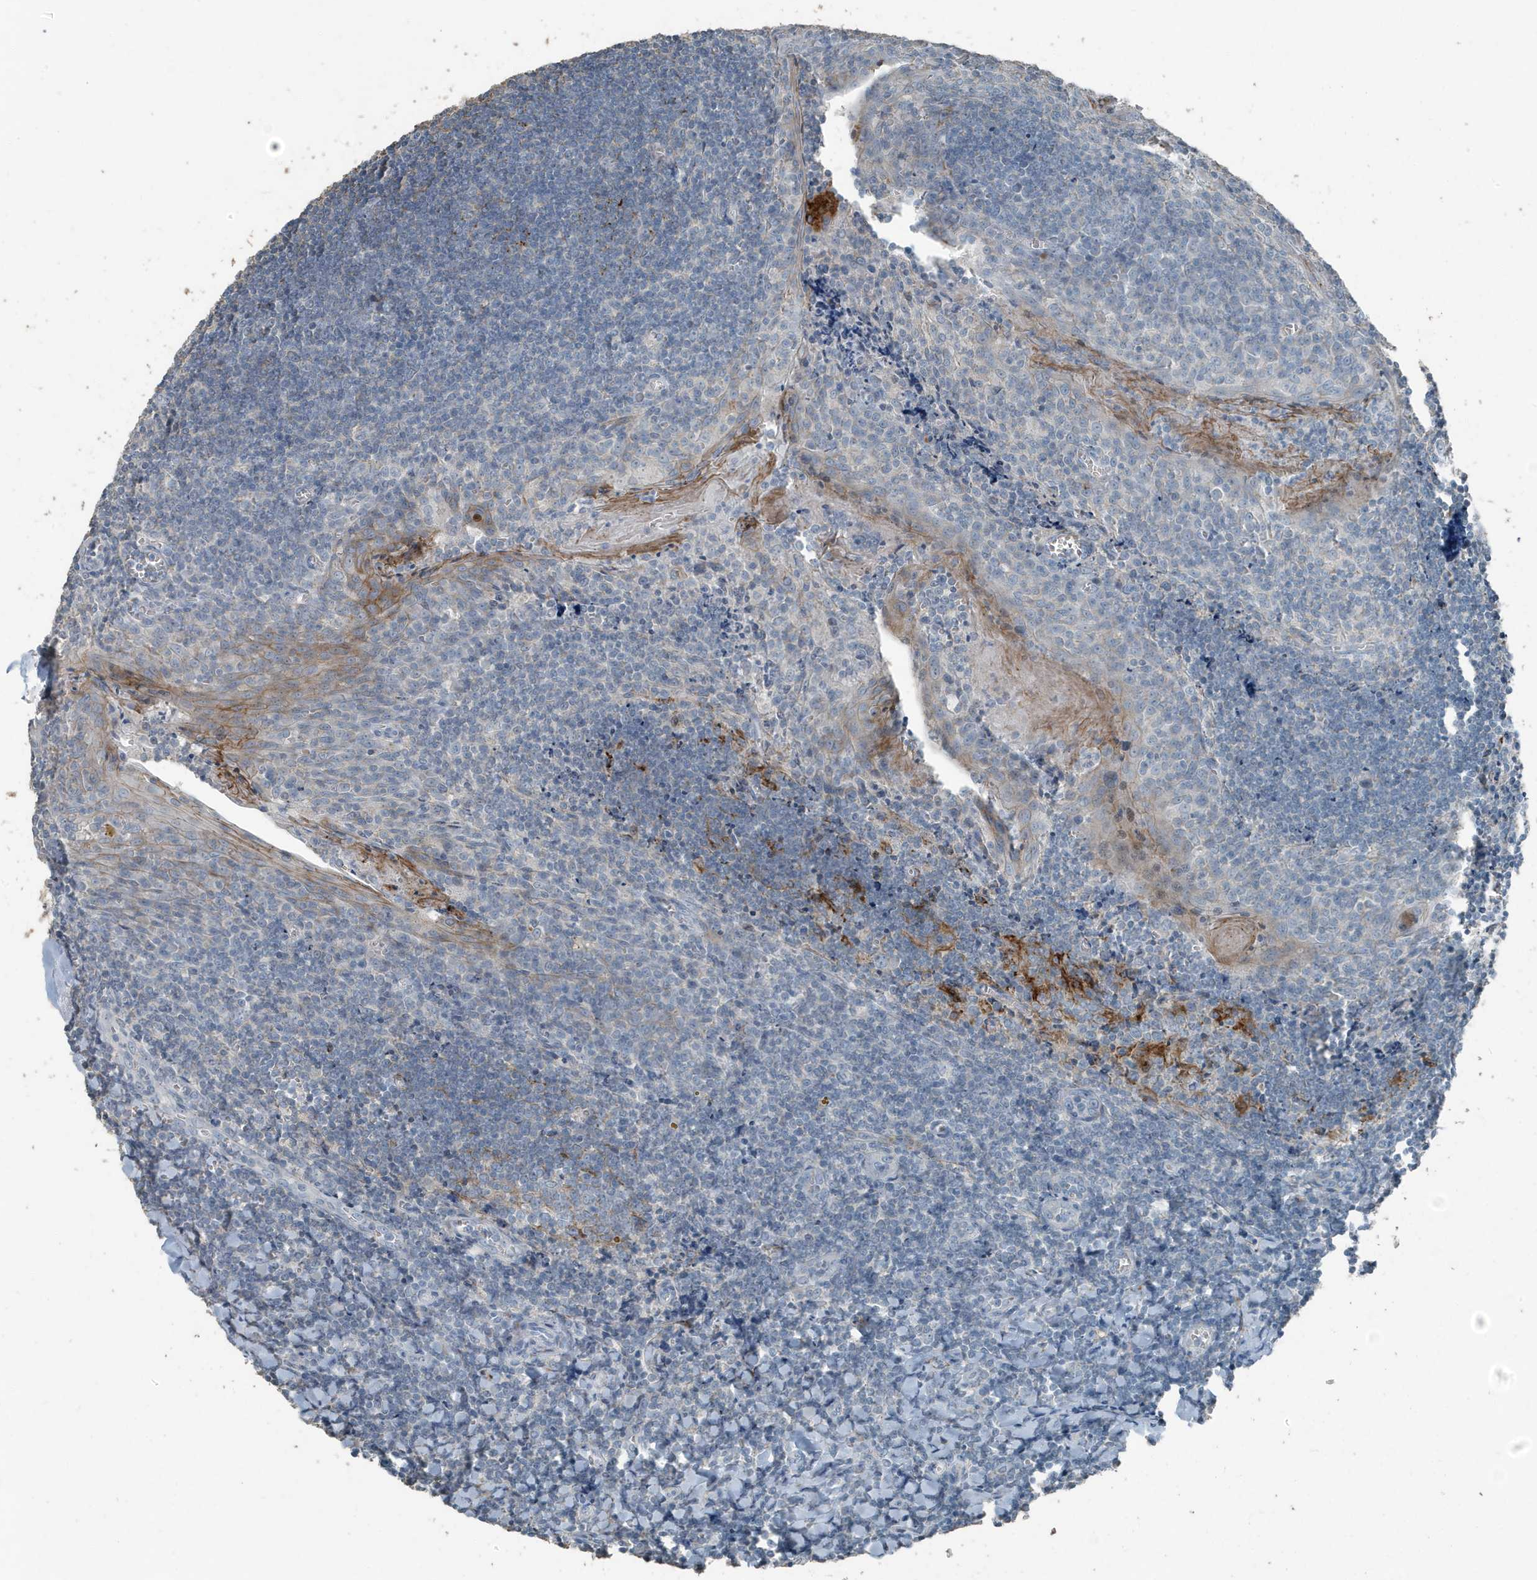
{"staining": {"intensity": "negative", "quantity": "none", "location": "none"}, "tissue": "tonsil", "cell_type": "Germinal center cells", "image_type": "normal", "snomed": [{"axis": "morphology", "description": "Normal tissue, NOS"}, {"axis": "topography", "description": "Tonsil"}], "caption": "This is an immunohistochemistry (IHC) histopathology image of unremarkable tonsil. There is no staining in germinal center cells.", "gene": "FAM162A", "patient": {"sex": "male", "age": 27}}